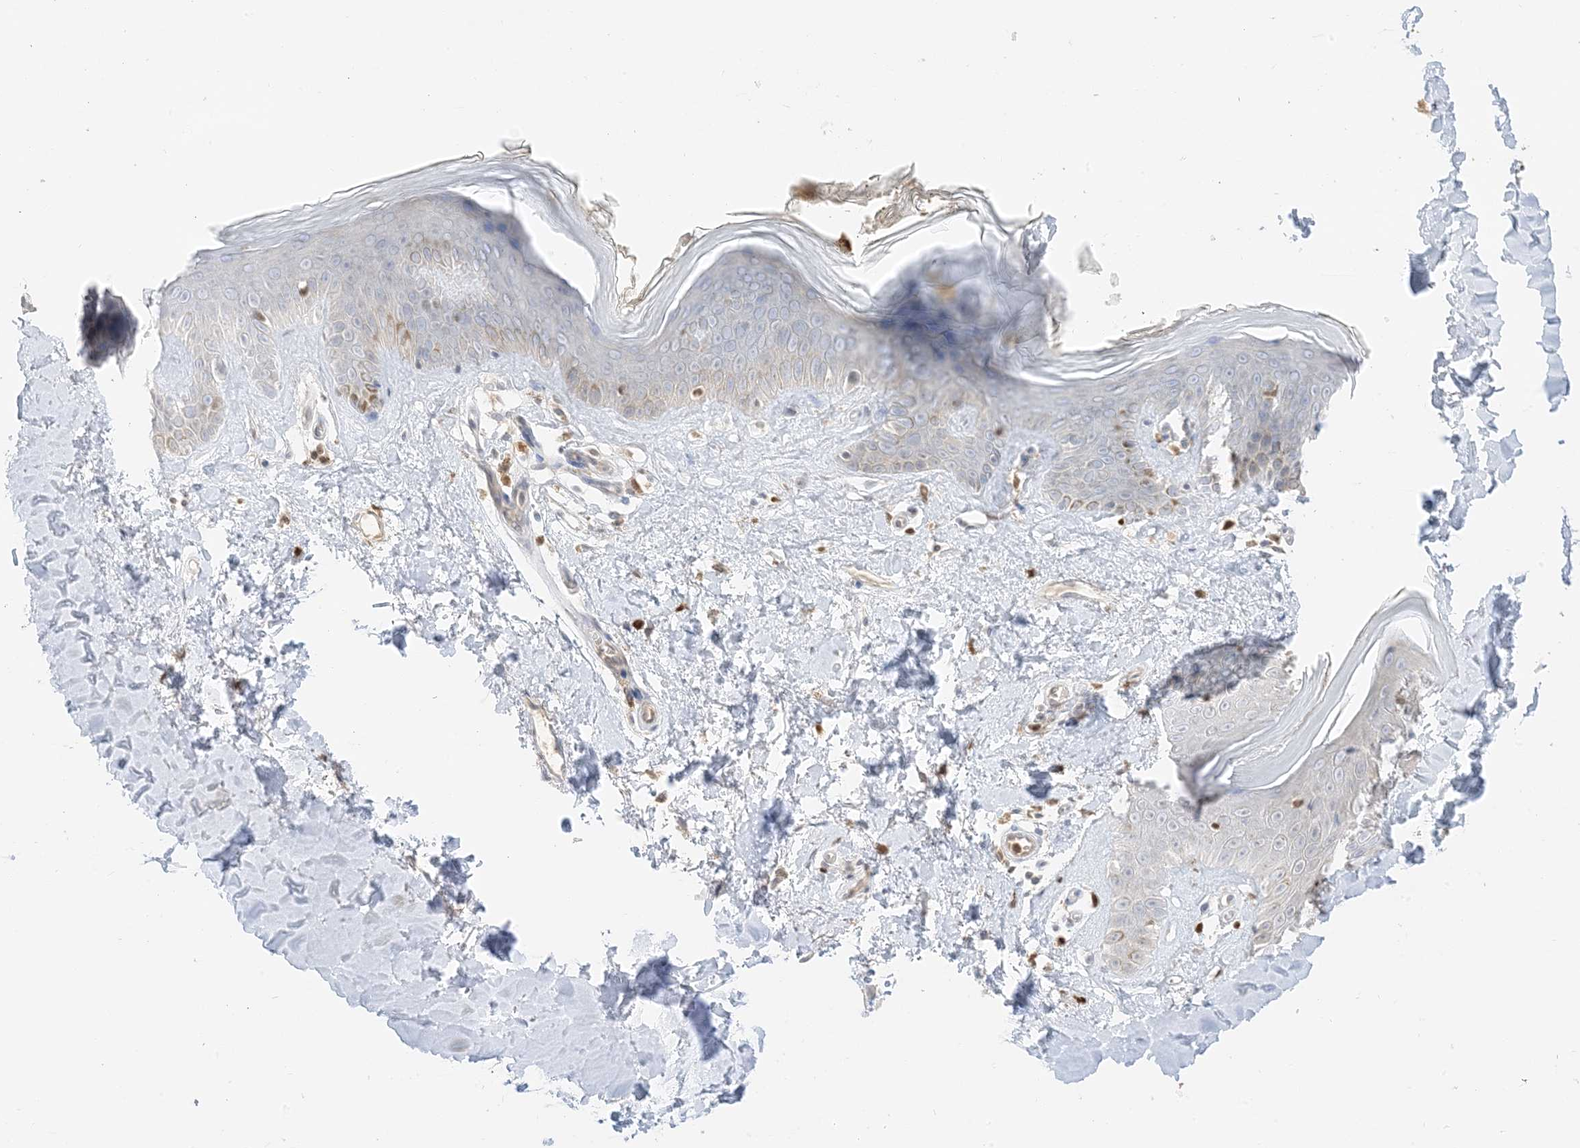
{"staining": {"intensity": "negative", "quantity": "none", "location": "none"}, "tissue": "skin", "cell_type": "Fibroblasts", "image_type": "normal", "snomed": [{"axis": "morphology", "description": "Normal tissue, NOS"}, {"axis": "topography", "description": "Skin"}], "caption": "This is an IHC photomicrograph of unremarkable skin. There is no staining in fibroblasts.", "gene": "GCA", "patient": {"sex": "female", "age": 64}}